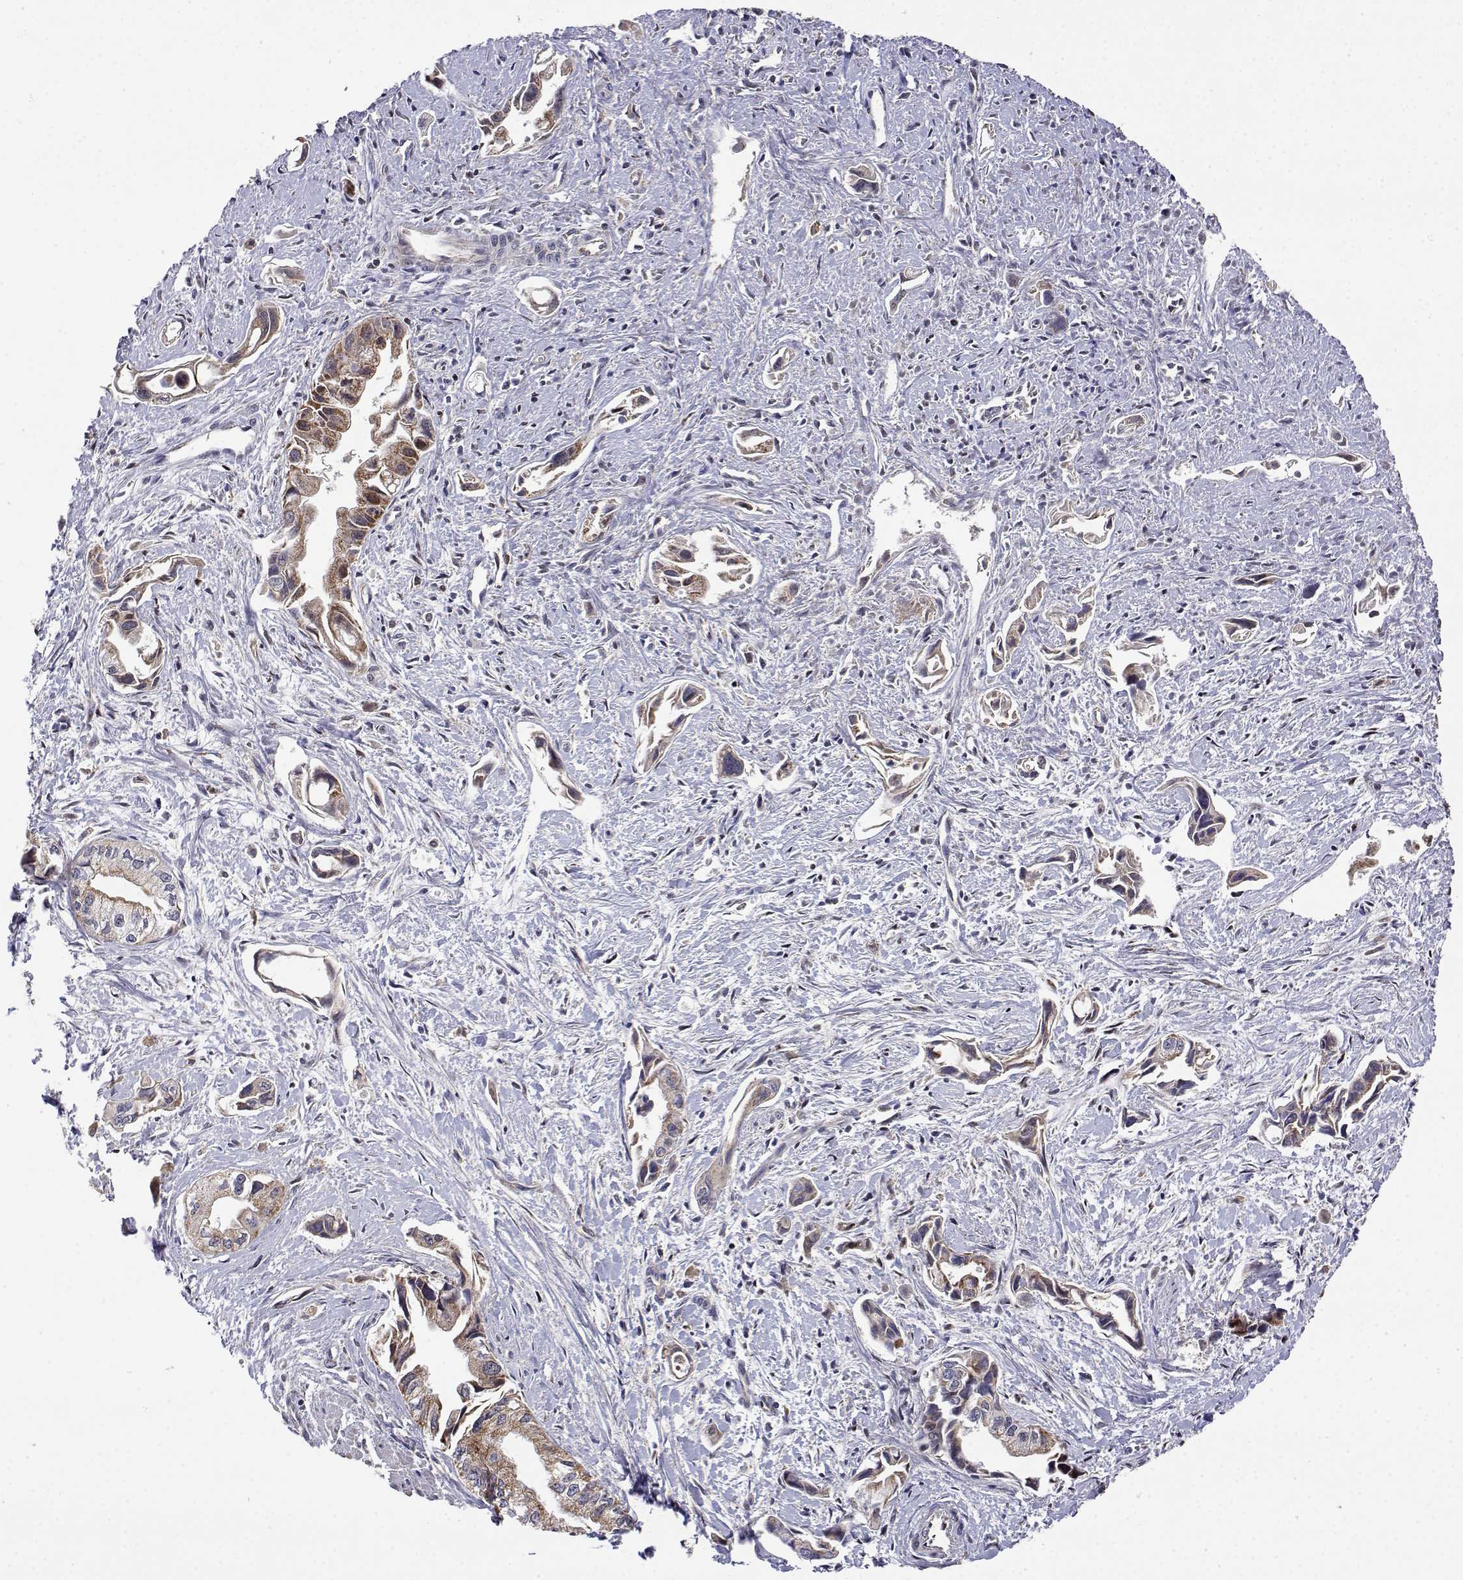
{"staining": {"intensity": "moderate", "quantity": "25%-75%", "location": "cytoplasmic/membranous"}, "tissue": "pancreatic cancer", "cell_type": "Tumor cells", "image_type": "cancer", "snomed": [{"axis": "morphology", "description": "Adenocarcinoma, NOS"}, {"axis": "topography", "description": "Pancreas"}], "caption": "Pancreatic adenocarcinoma stained for a protein (brown) reveals moderate cytoplasmic/membranous positive expression in approximately 25%-75% of tumor cells.", "gene": "GADD45GIP1", "patient": {"sex": "female", "age": 61}}